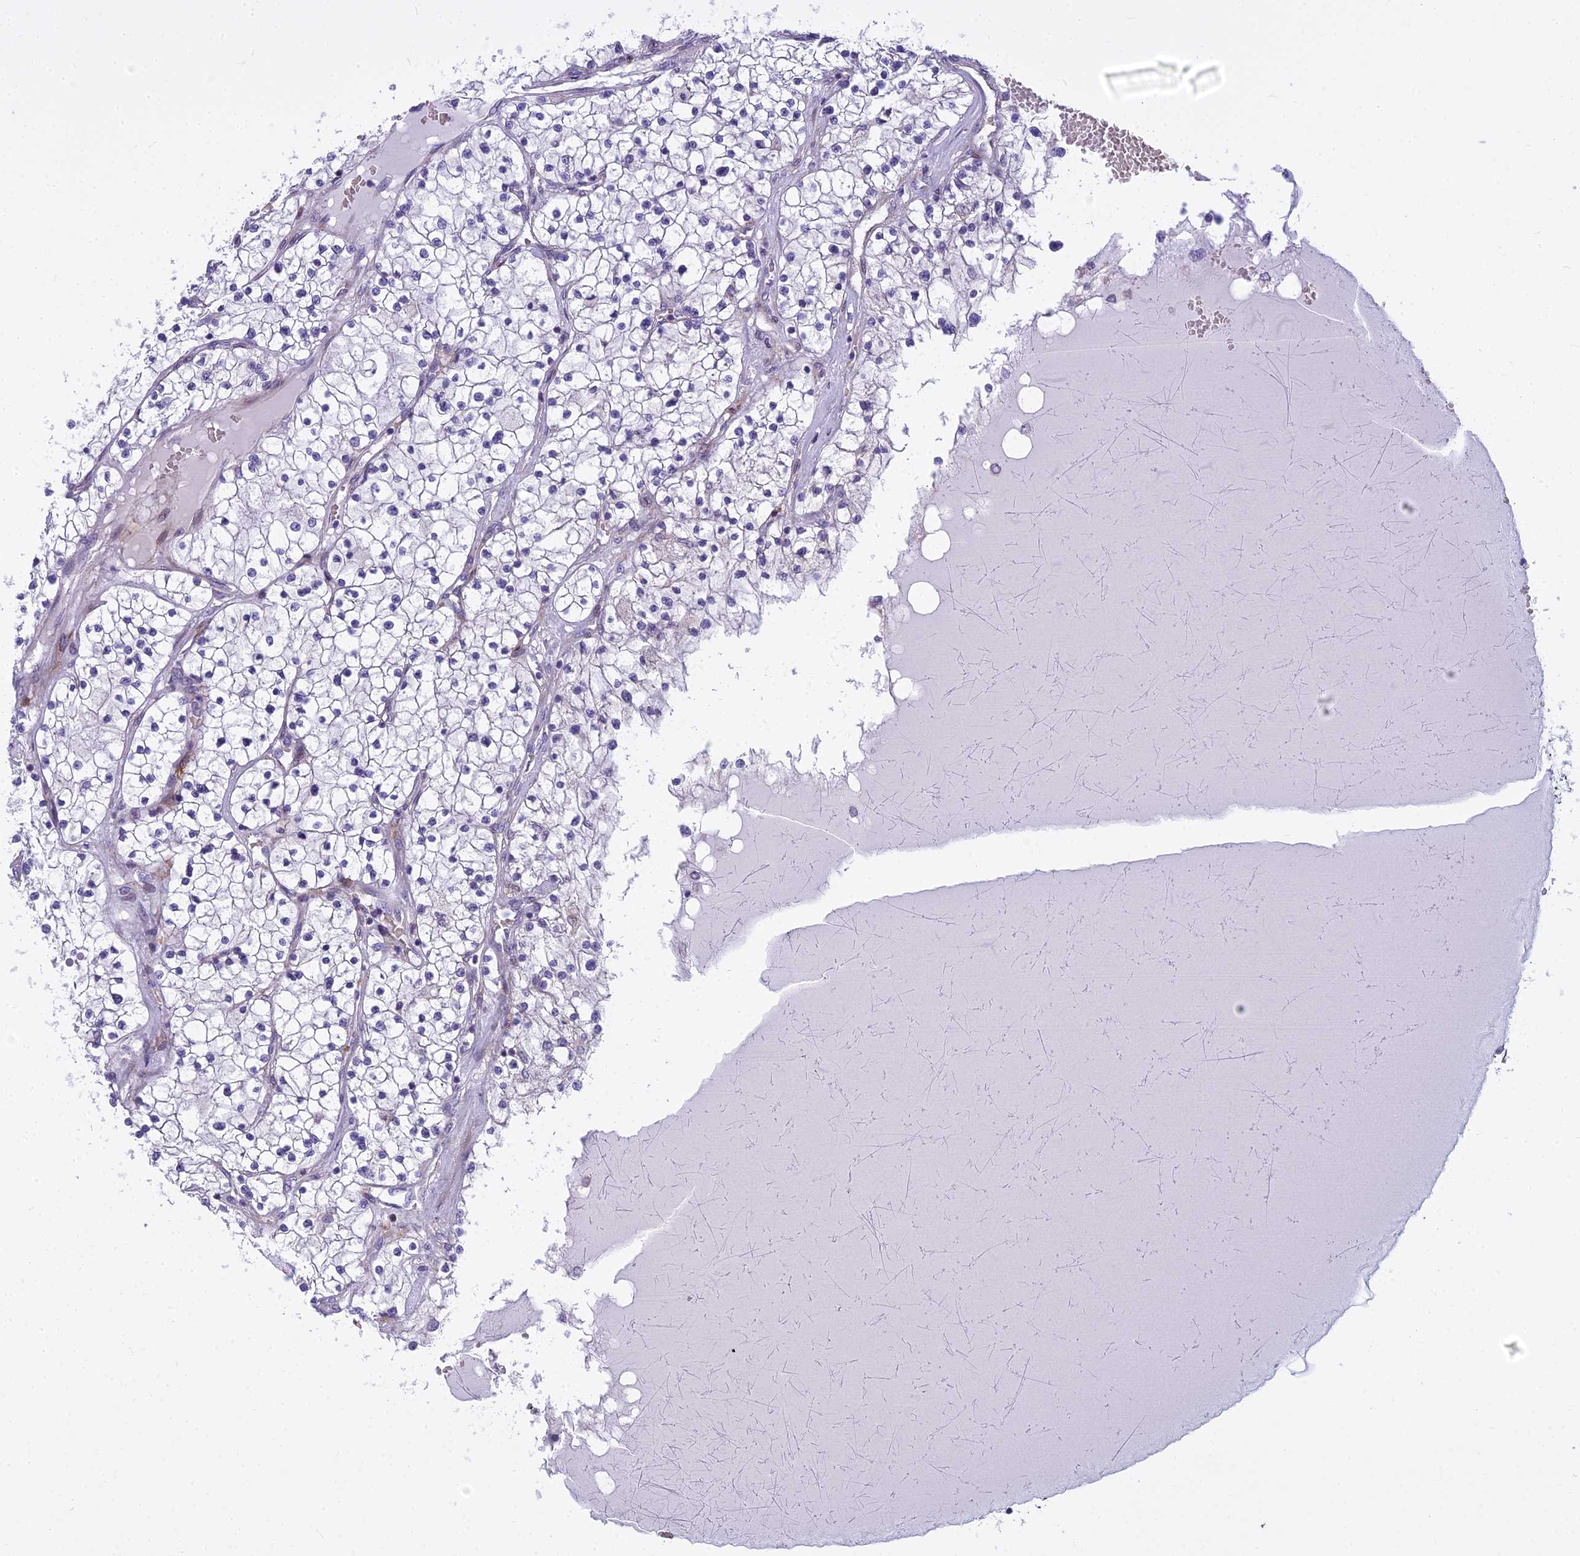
{"staining": {"intensity": "negative", "quantity": "none", "location": "none"}, "tissue": "renal cancer", "cell_type": "Tumor cells", "image_type": "cancer", "snomed": [{"axis": "morphology", "description": "Normal tissue, NOS"}, {"axis": "morphology", "description": "Adenocarcinoma, NOS"}, {"axis": "topography", "description": "Kidney"}], "caption": "High power microscopy histopathology image of an IHC histopathology image of renal cancer (adenocarcinoma), revealing no significant staining in tumor cells. The staining was performed using DAB (3,3'-diaminobenzidine) to visualize the protein expression in brown, while the nuclei were stained in blue with hematoxylin (Magnification: 20x).", "gene": "PCDHB14", "patient": {"sex": "male", "age": 68}}